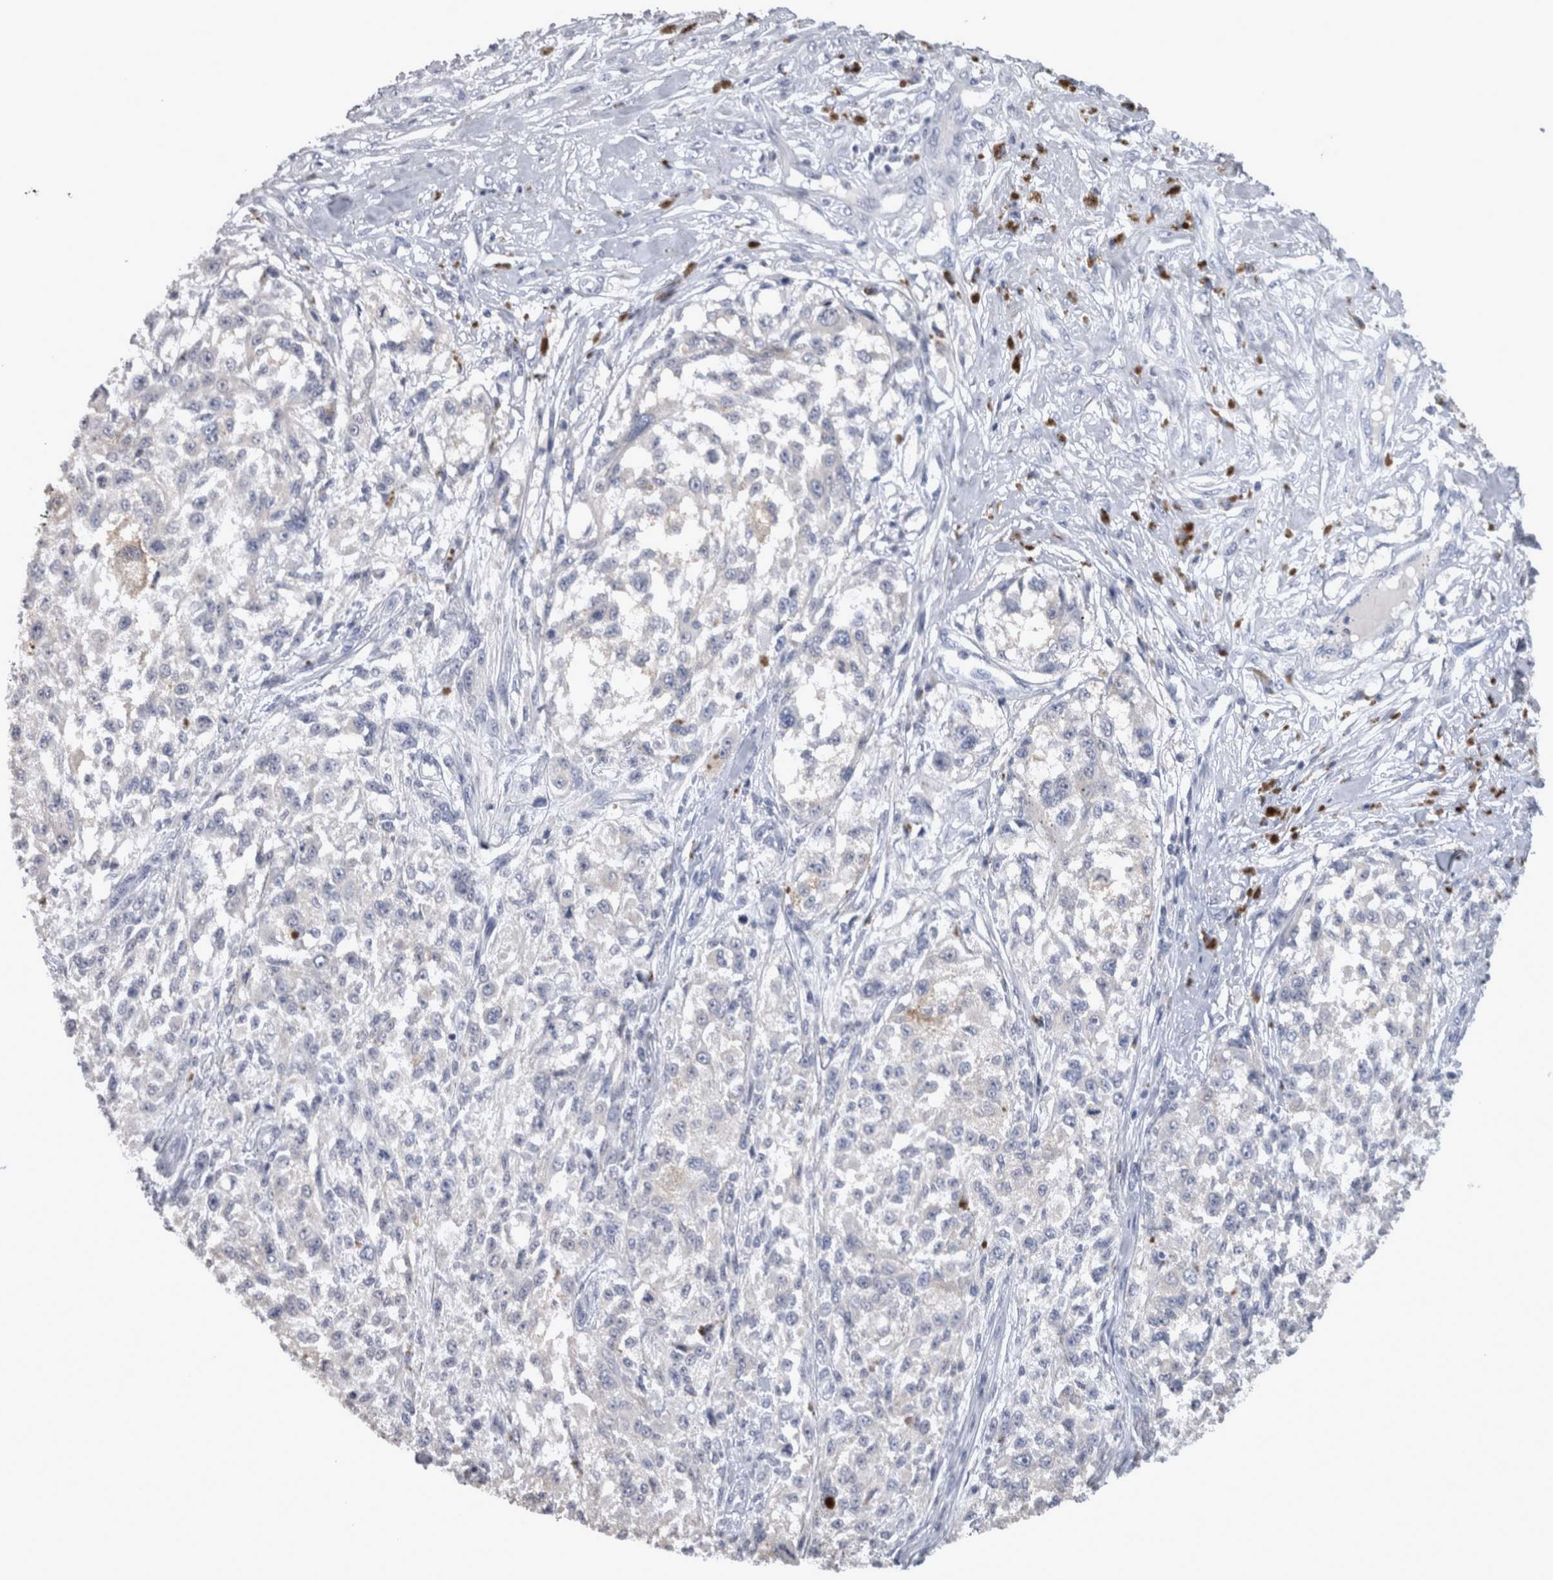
{"staining": {"intensity": "negative", "quantity": "none", "location": "none"}, "tissue": "melanoma", "cell_type": "Tumor cells", "image_type": "cancer", "snomed": [{"axis": "morphology", "description": "Necrosis, NOS"}, {"axis": "morphology", "description": "Malignant melanoma, NOS"}, {"axis": "topography", "description": "Skin"}], "caption": "The histopathology image demonstrates no staining of tumor cells in melanoma.", "gene": "TCAP", "patient": {"sex": "female", "age": 87}}